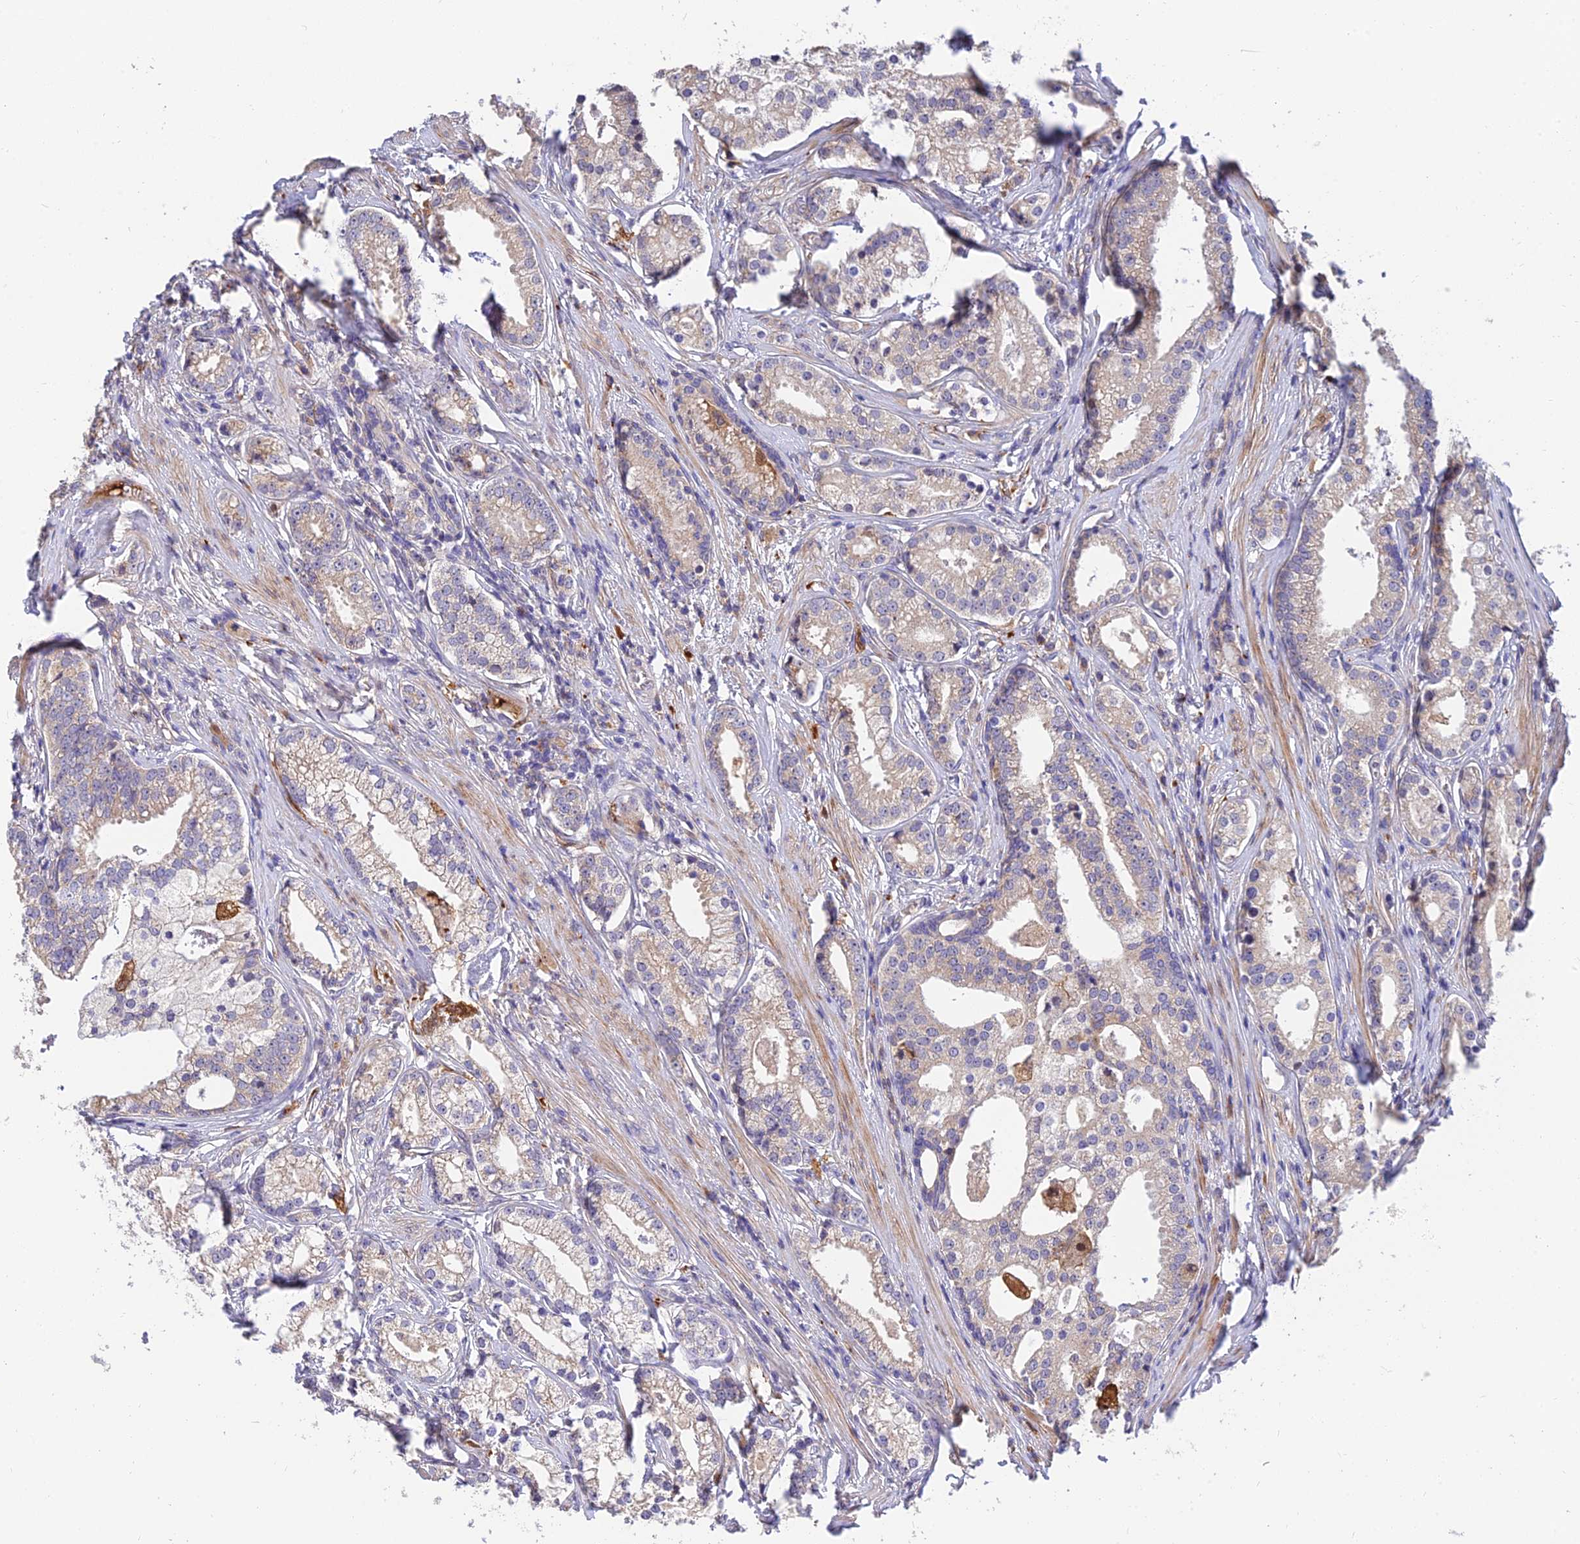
{"staining": {"intensity": "negative", "quantity": "none", "location": "none"}, "tissue": "prostate cancer", "cell_type": "Tumor cells", "image_type": "cancer", "snomed": [{"axis": "morphology", "description": "Adenocarcinoma, High grade"}, {"axis": "topography", "description": "Prostate"}], "caption": "Protein analysis of adenocarcinoma (high-grade) (prostate) demonstrates no significant staining in tumor cells. (Brightfield microscopy of DAB immunohistochemistry at high magnification).", "gene": "MRPL35", "patient": {"sex": "male", "age": 69}}